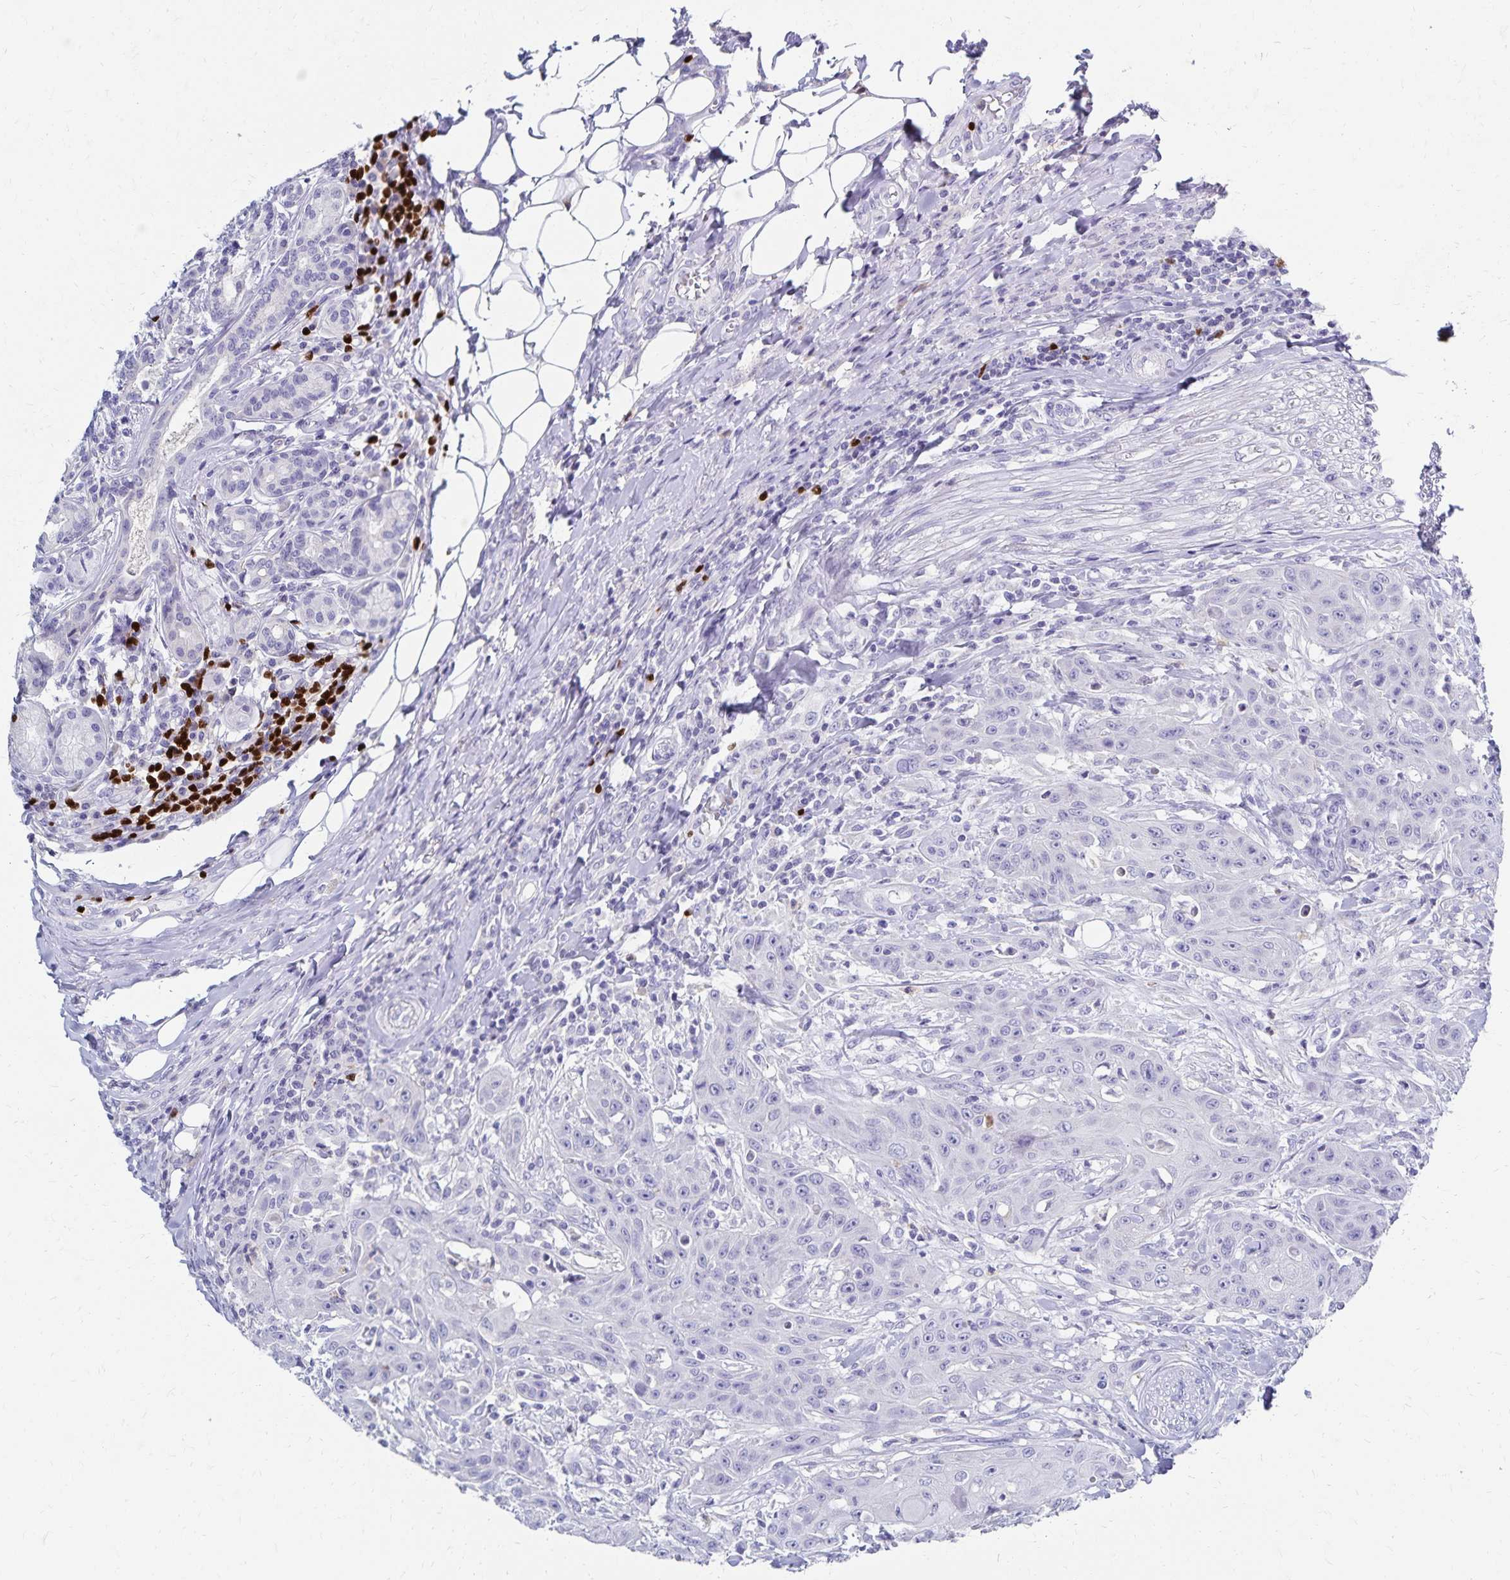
{"staining": {"intensity": "negative", "quantity": "none", "location": "none"}, "tissue": "head and neck cancer", "cell_type": "Tumor cells", "image_type": "cancer", "snomed": [{"axis": "morphology", "description": "Normal tissue, NOS"}, {"axis": "morphology", "description": "Squamous cell carcinoma, NOS"}, {"axis": "topography", "description": "Oral tissue"}, {"axis": "topography", "description": "Head-Neck"}], "caption": "A high-resolution histopathology image shows immunohistochemistry staining of squamous cell carcinoma (head and neck), which shows no significant staining in tumor cells. (DAB (3,3'-diaminobenzidine) immunohistochemistry (IHC) visualized using brightfield microscopy, high magnification).", "gene": "PAX5", "patient": {"sex": "female", "age": 55}}